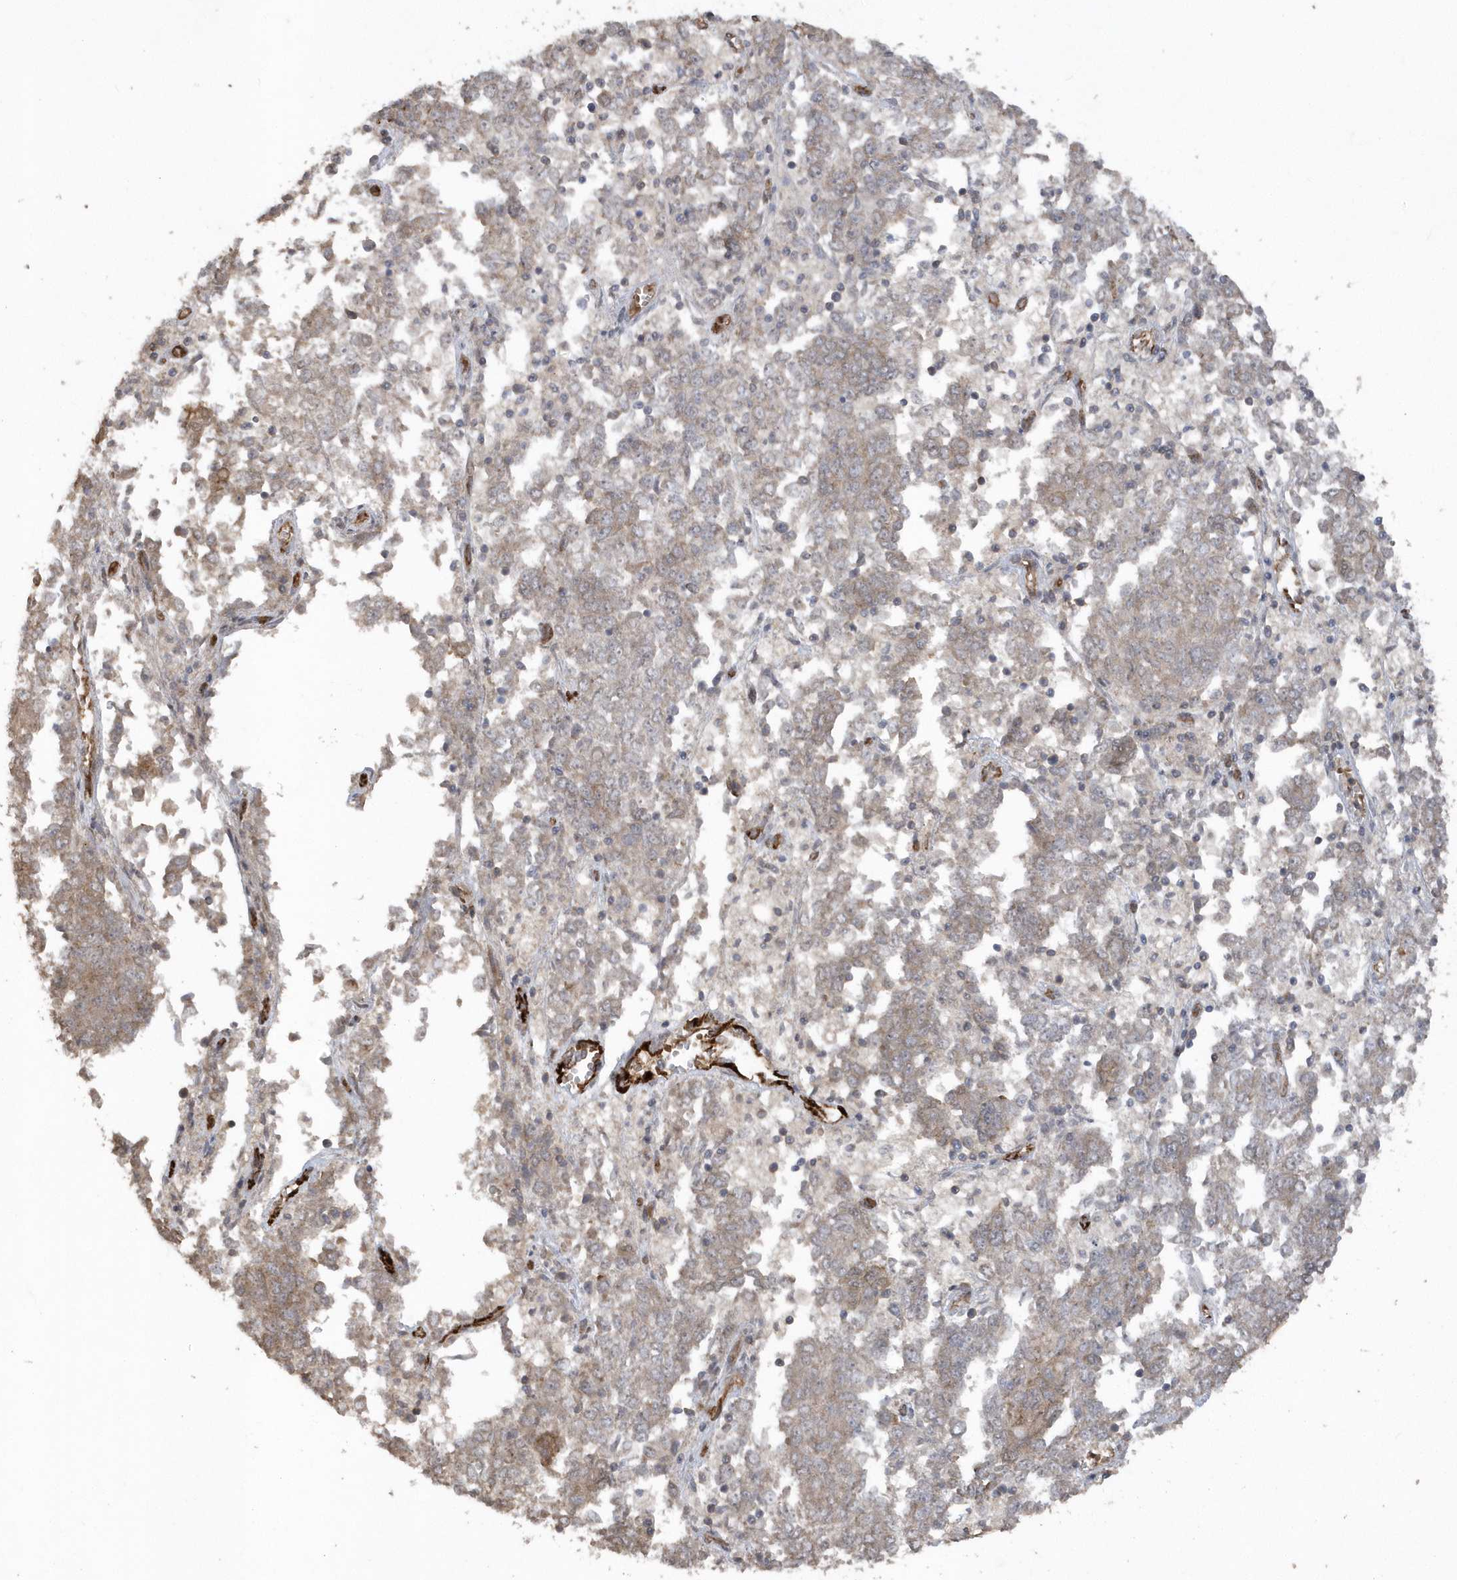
{"staining": {"intensity": "weak", "quantity": "25%-75%", "location": "cytoplasmic/membranous"}, "tissue": "endometrial cancer", "cell_type": "Tumor cells", "image_type": "cancer", "snomed": [{"axis": "morphology", "description": "Adenocarcinoma, NOS"}, {"axis": "topography", "description": "Endometrium"}], "caption": "Human endometrial cancer (adenocarcinoma) stained with a brown dye displays weak cytoplasmic/membranous positive staining in about 25%-75% of tumor cells.", "gene": "HERPUD1", "patient": {"sex": "female", "age": 80}}